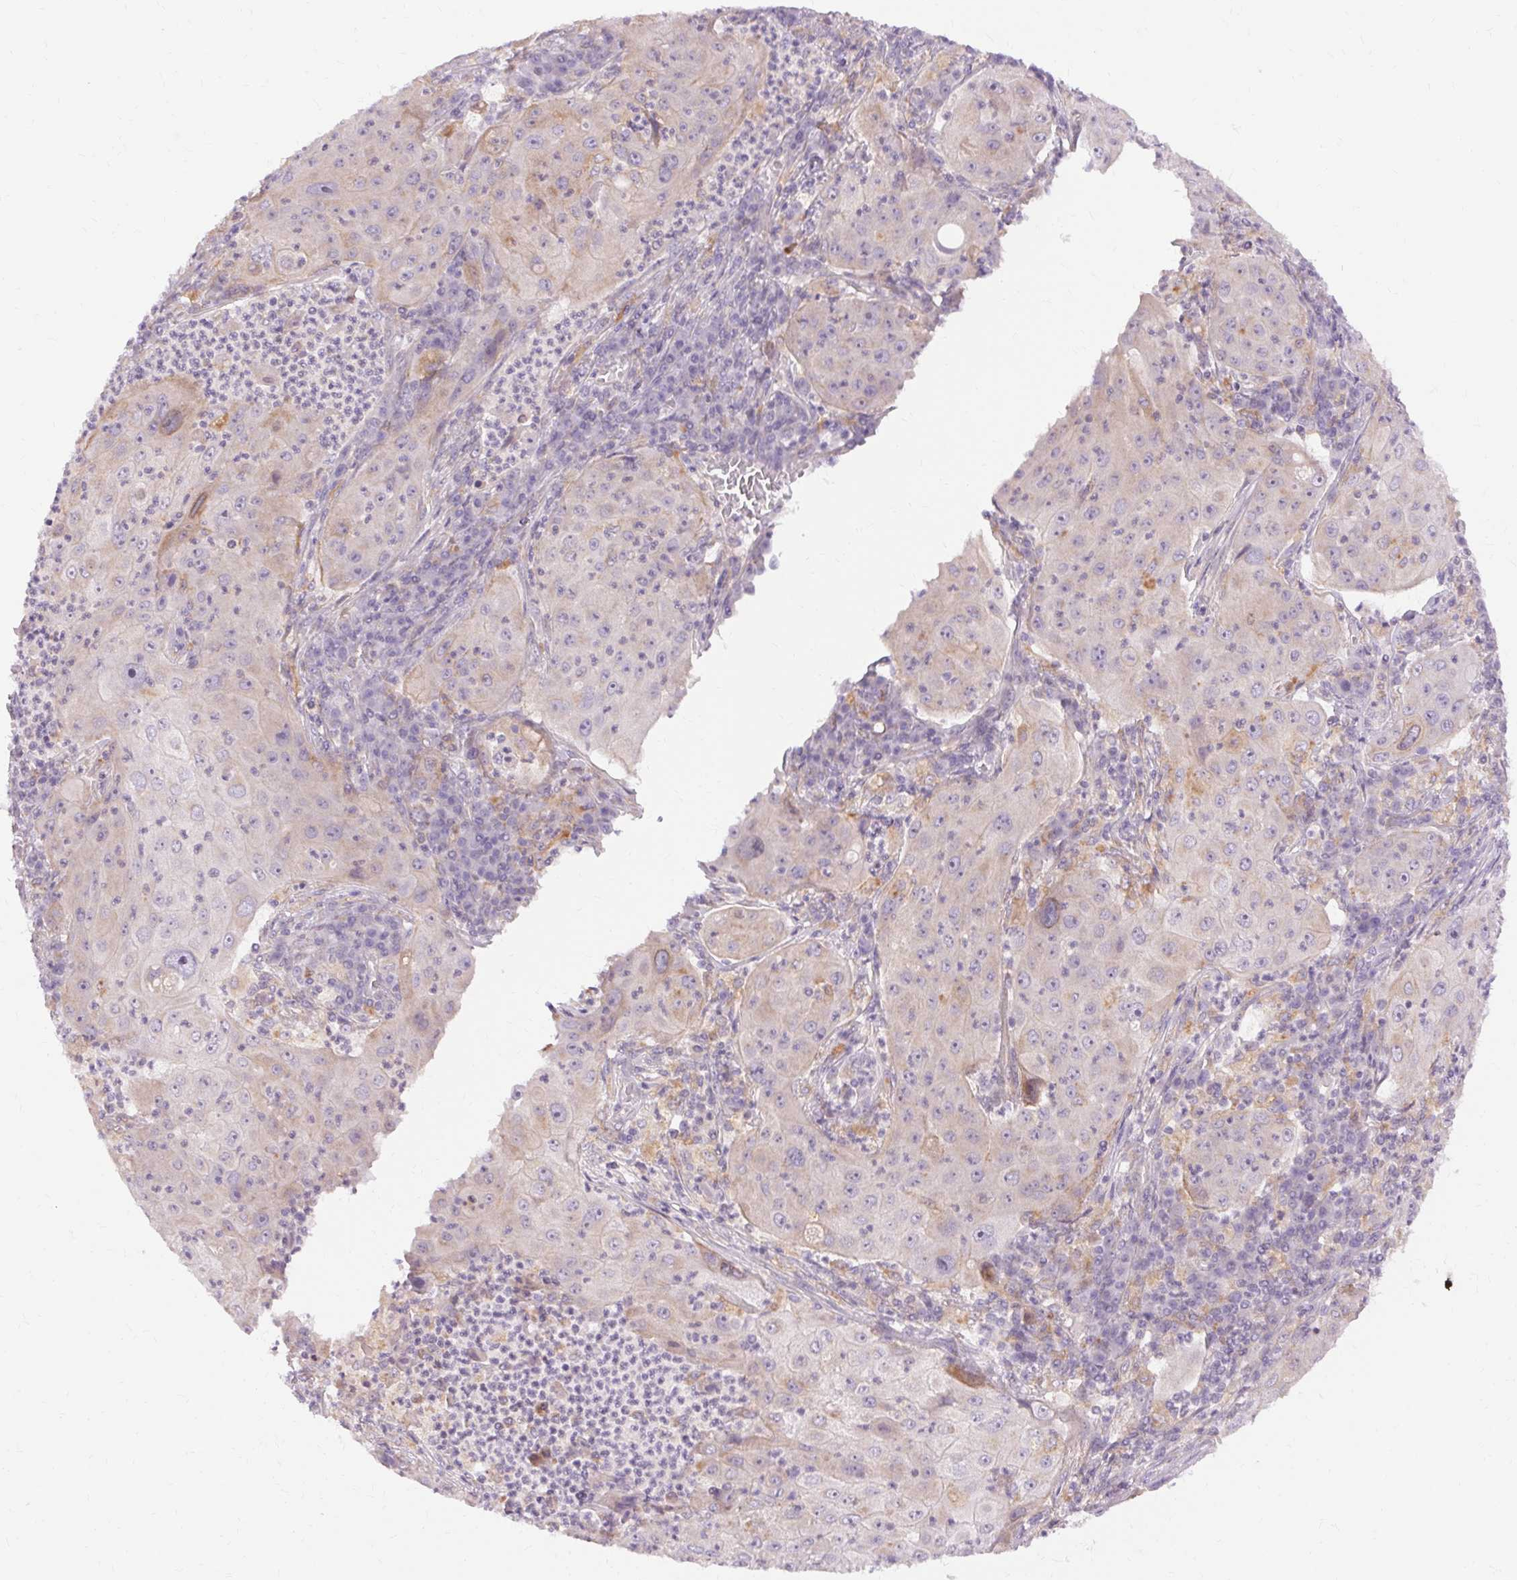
{"staining": {"intensity": "negative", "quantity": "none", "location": "none"}, "tissue": "lung cancer", "cell_type": "Tumor cells", "image_type": "cancer", "snomed": [{"axis": "morphology", "description": "Squamous cell carcinoma, NOS"}, {"axis": "topography", "description": "Lung"}], "caption": "Image shows no significant protein positivity in tumor cells of lung cancer. The staining is performed using DAB (3,3'-diaminobenzidine) brown chromogen with nuclei counter-stained in using hematoxylin.", "gene": "TM6SF1", "patient": {"sex": "female", "age": 59}}